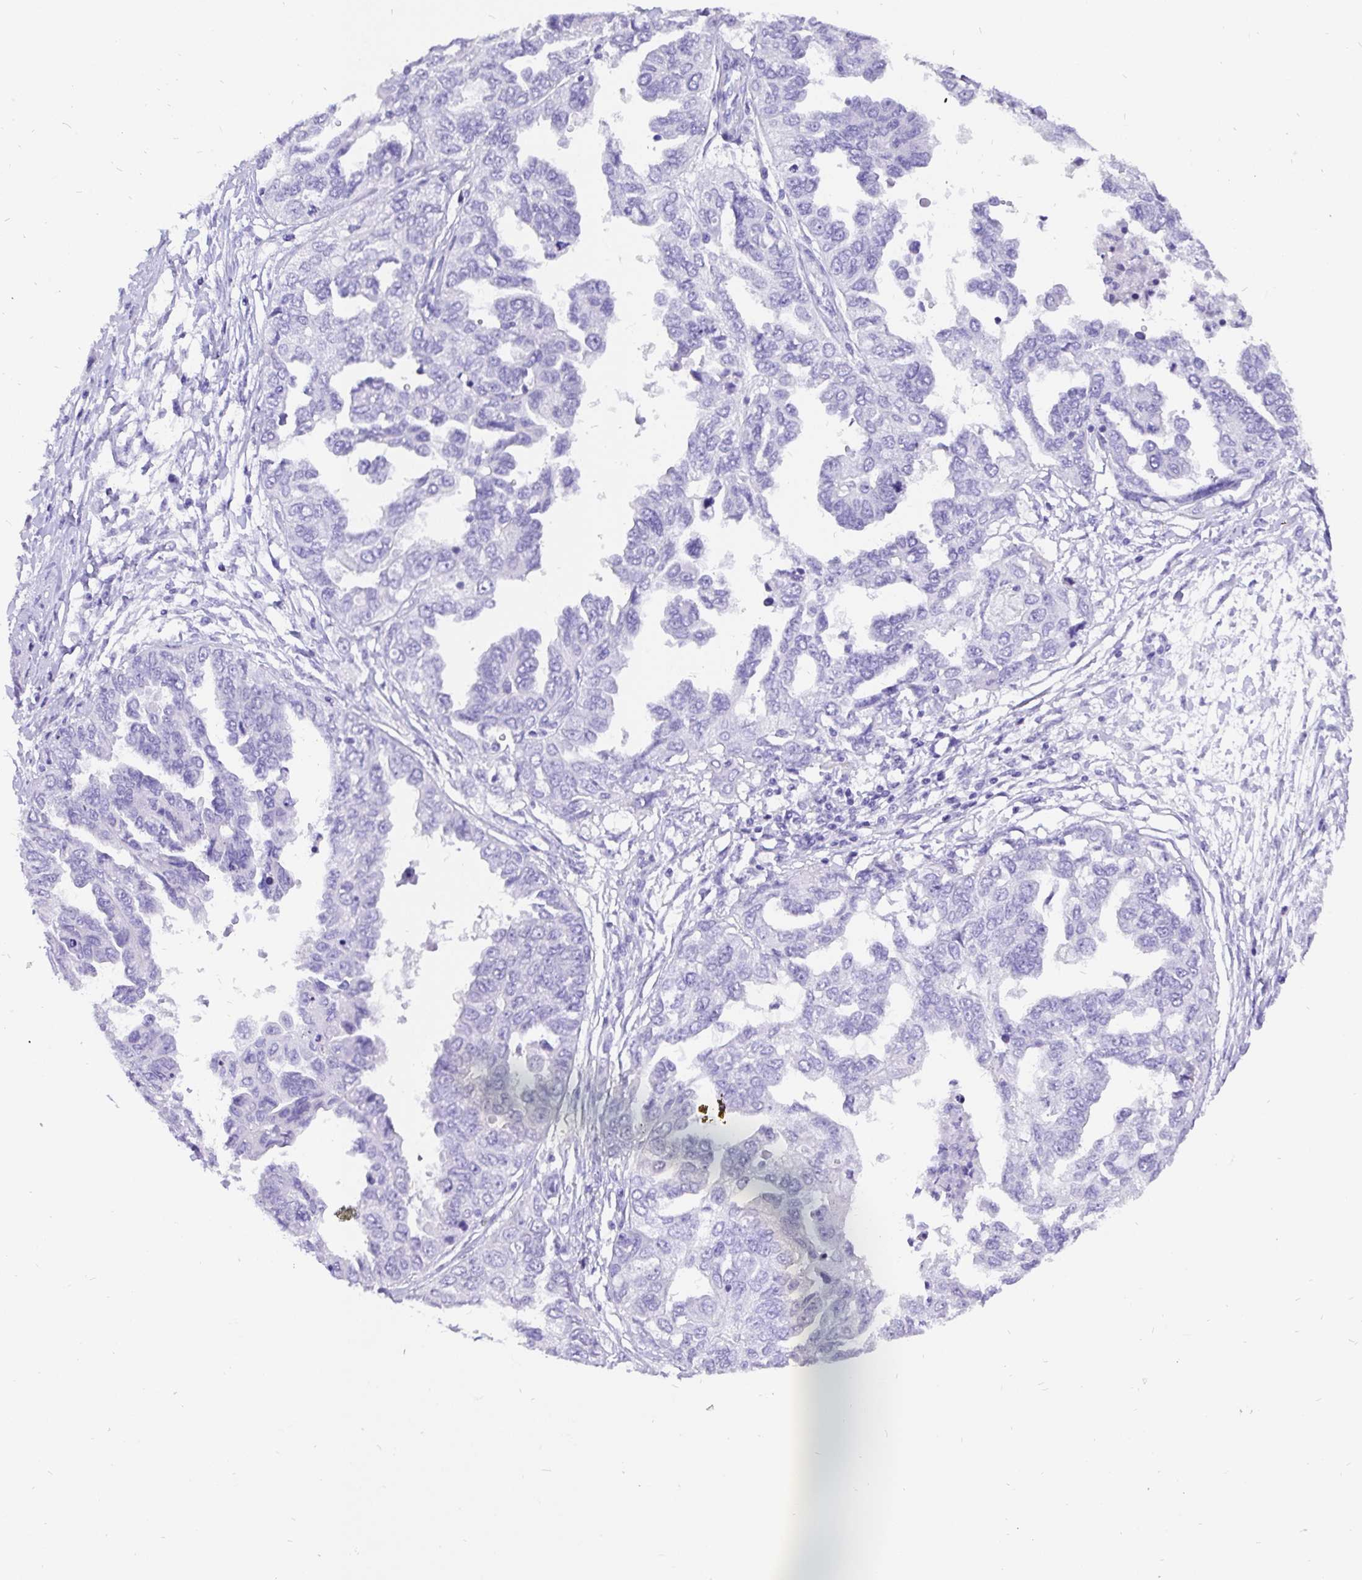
{"staining": {"intensity": "negative", "quantity": "none", "location": "none"}, "tissue": "ovarian cancer", "cell_type": "Tumor cells", "image_type": "cancer", "snomed": [{"axis": "morphology", "description": "Cystadenocarcinoma, serous, NOS"}, {"axis": "topography", "description": "Ovary"}], "caption": "Micrograph shows no protein staining in tumor cells of serous cystadenocarcinoma (ovarian) tissue.", "gene": "KRT13", "patient": {"sex": "female", "age": 53}}